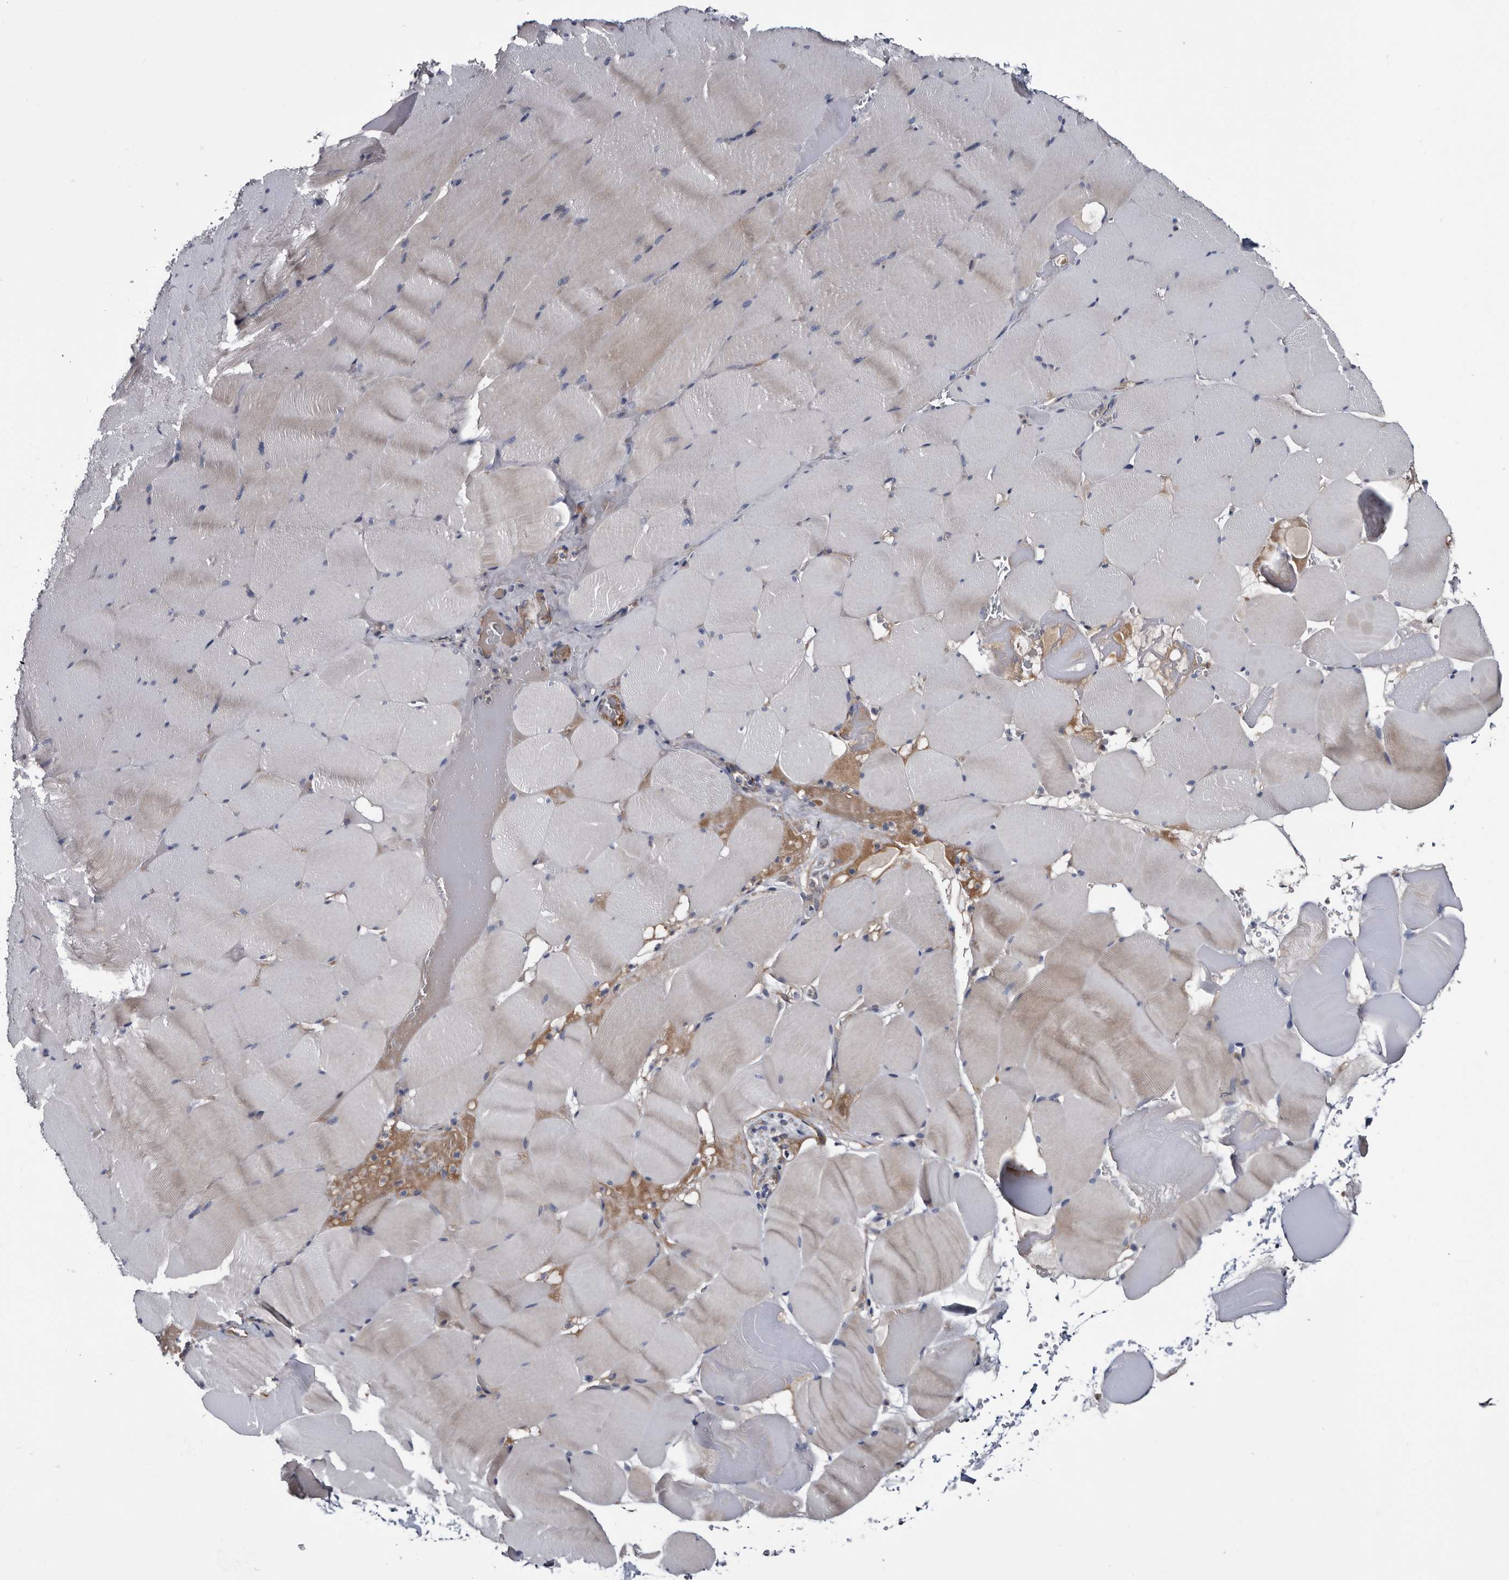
{"staining": {"intensity": "weak", "quantity": "25%-75%", "location": "cytoplasmic/membranous"}, "tissue": "skeletal muscle", "cell_type": "Myocytes", "image_type": "normal", "snomed": [{"axis": "morphology", "description": "Normal tissue, NOS"}, {"axis": "topography", "description": "Skeletal muscle"}], "caption": "Weak cytoplasmic/membranous staining is seen in about 25%-75% of myocytes in normal skeletal muscle. (DAB (3,3'-diaminobenzidine) = brown stain, brightfield microscopy at high magnification).", "gene": "TSPAN17", "patient": {"sex": "male", "age": 62}}